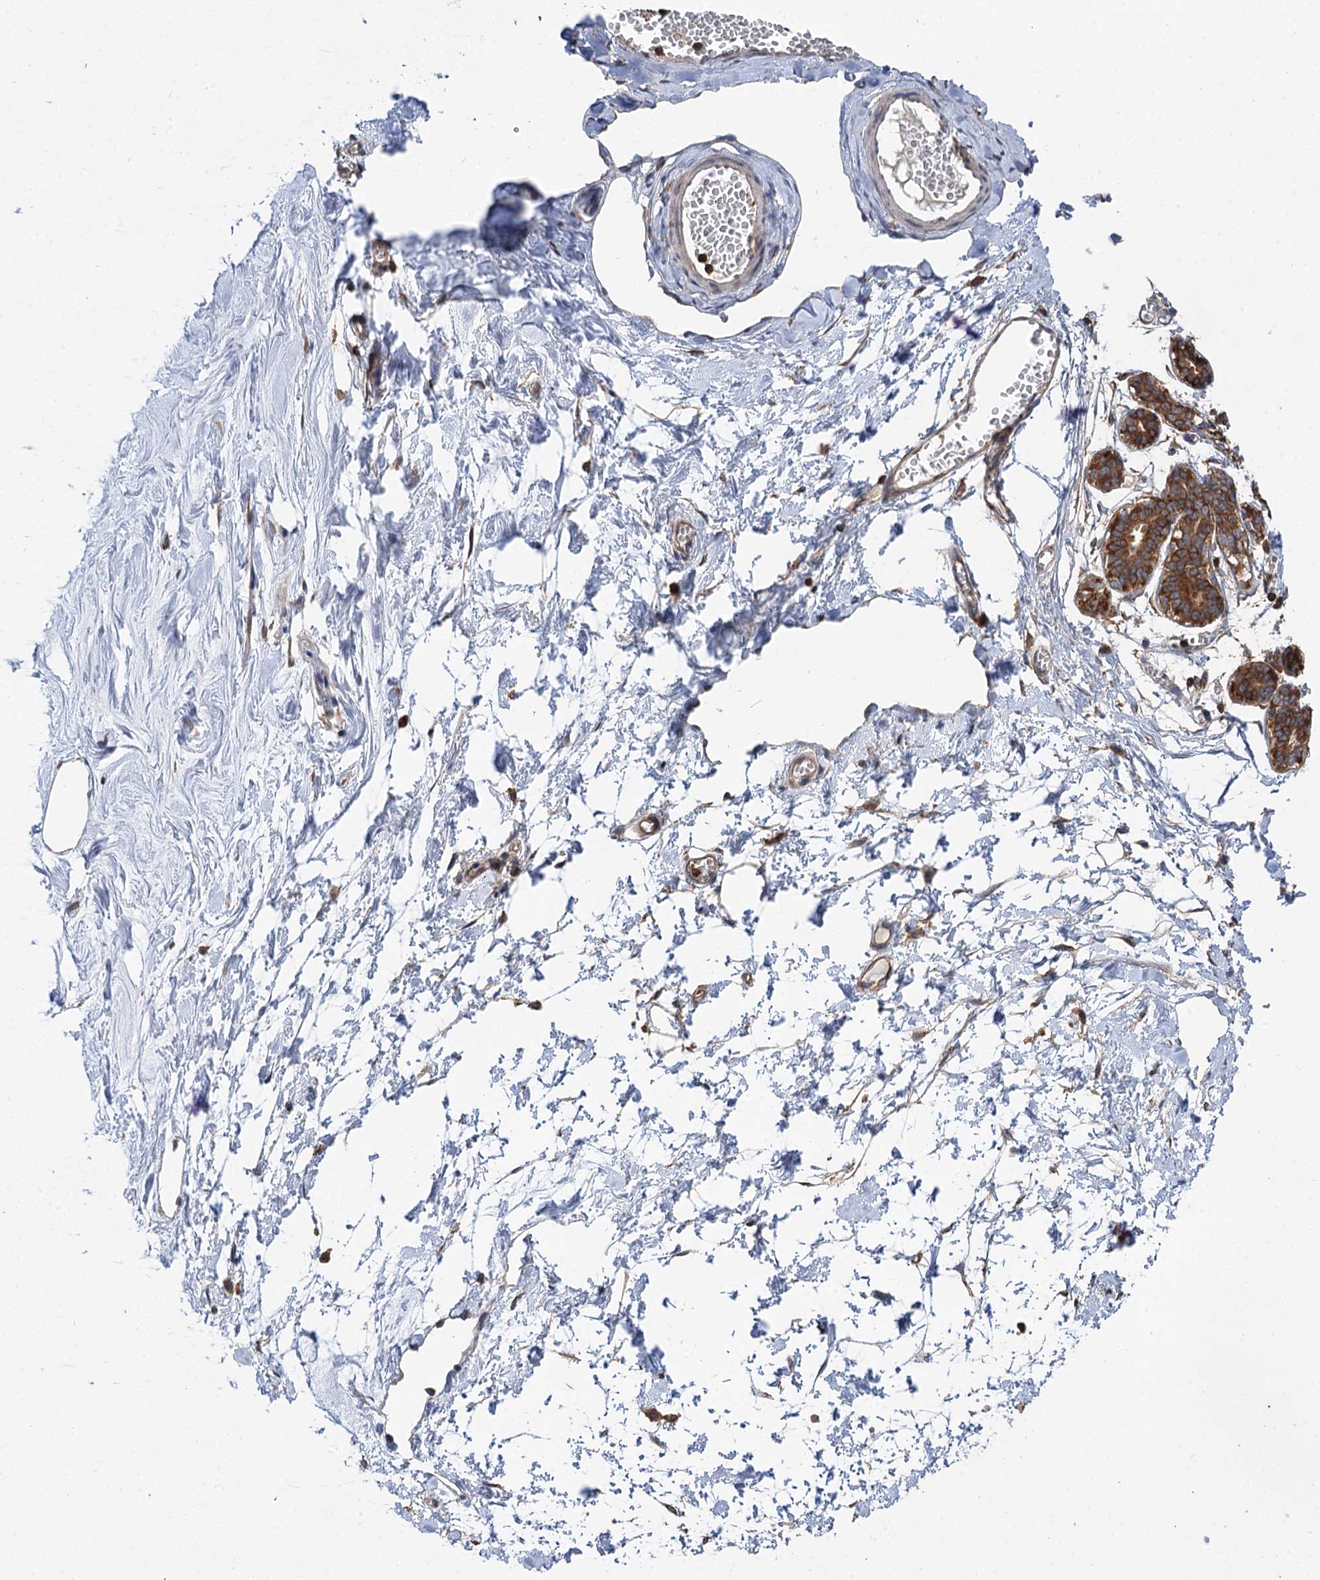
{"staining": {"intensity": "moderate", "quantity": ">75%", "location": "cytoplasmic/membranous"}, "tissue": "breast", "cell_type": "Adipocytes", "image_type": "normal", "snomed": [{"axis": "morphology", "description": "Normal tissue, NOS"}, {"axis": "topography", "description": "Breast"}], "caption": "DAB immunohistochemical staining of unremarkable breast displays moderate cytoplasmic/membranous protein positivity in about >75% of adipocytes.", "gene": "PACS1", "patient": {"sex": "female", "age": 27}}